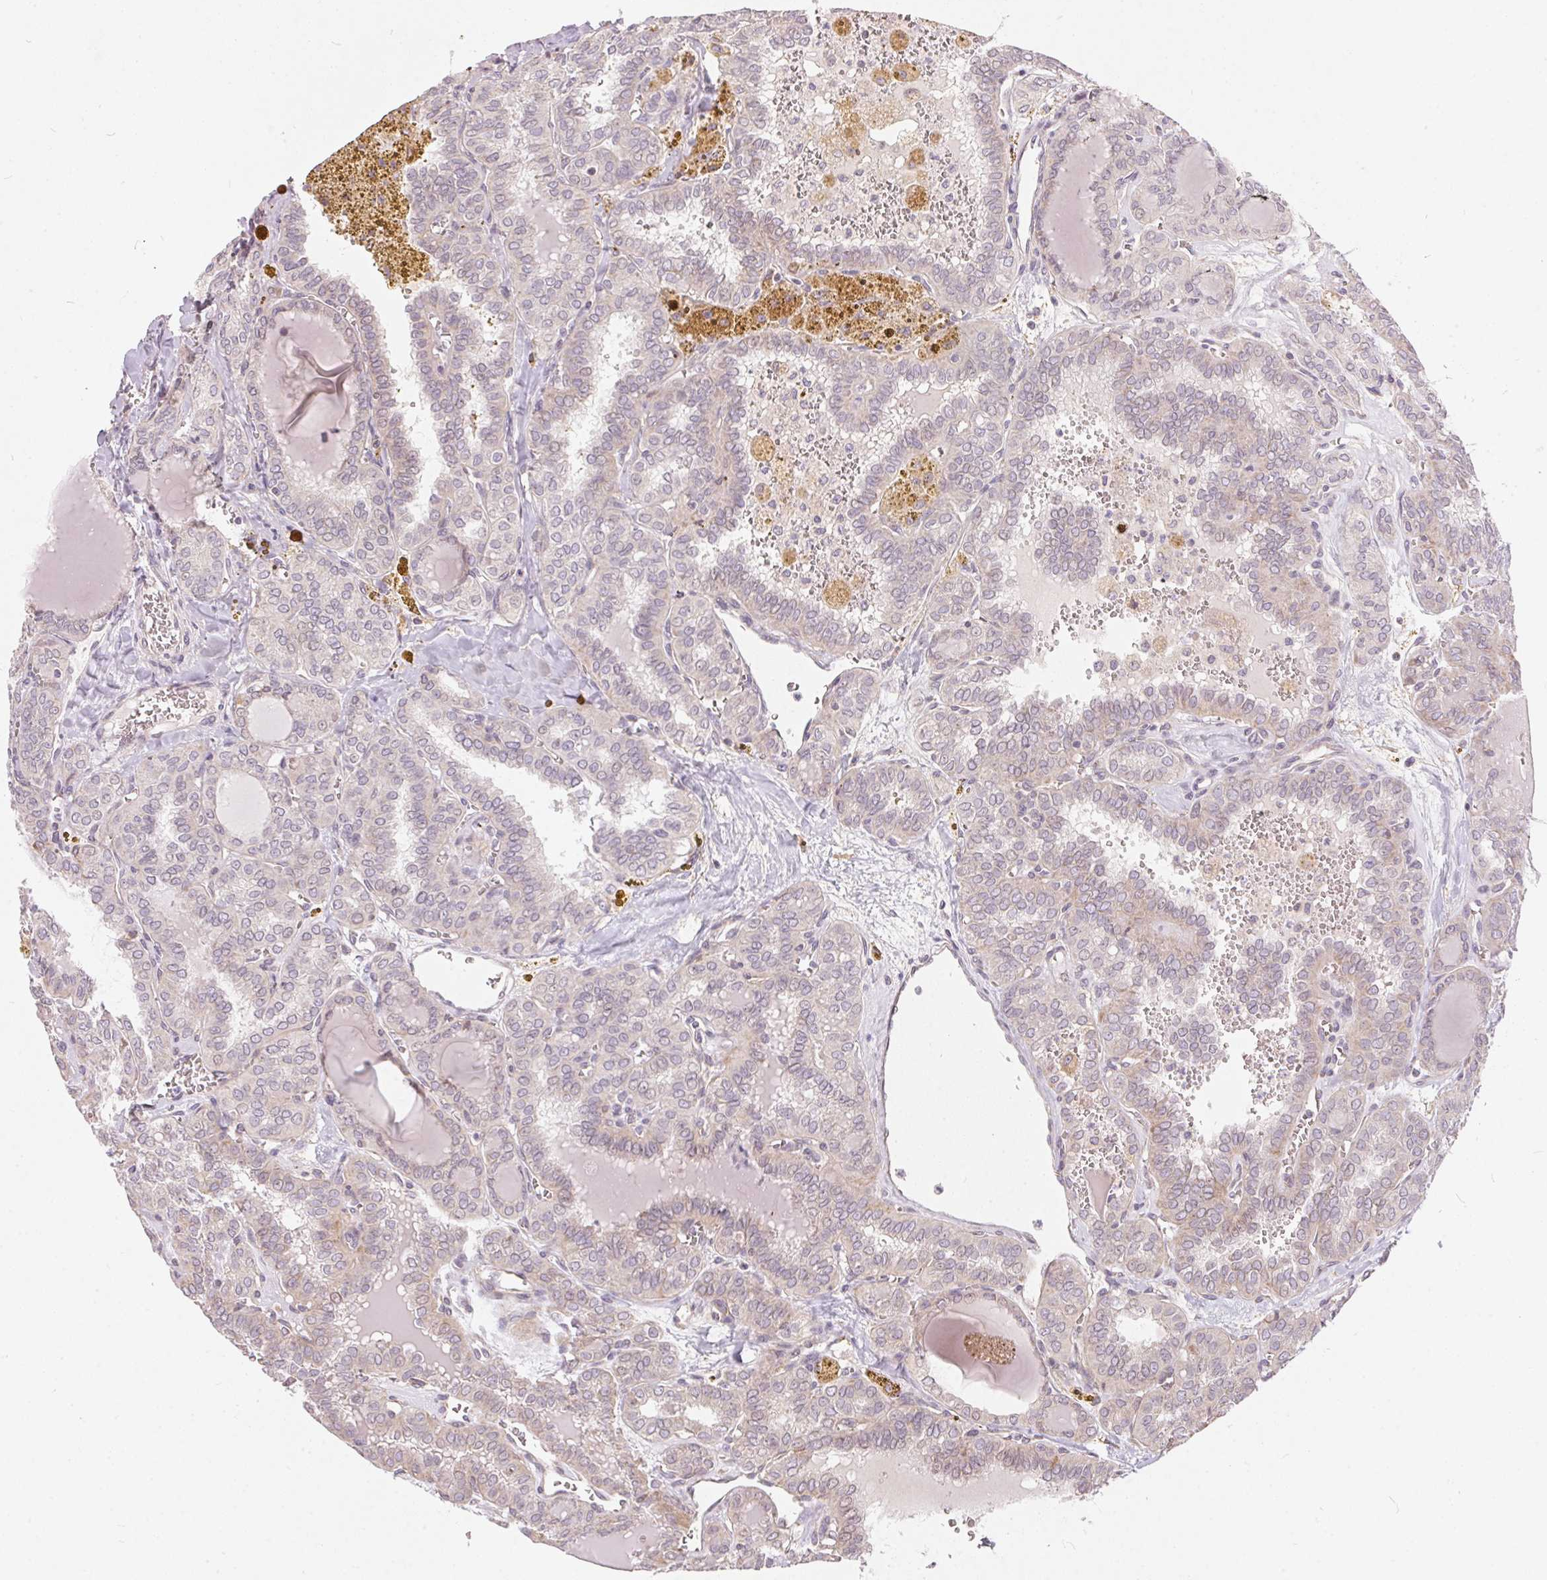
{"staining": {"intensity": "negative", "quantity": "none", "location": "none"}, "tissue": "thyroid cancer", "cell_type": "Tumor cells", "image_type": "cancer", "snomed": [{"axis": "morphology", "description": "Papillary adenocarcinoma, NOS"}, {"axis": "topography", "description": "Thyroid gland"}], "caption": "Immunohistochemical staining of human thyroid cancer exhibits no significant expression in tumor cells. (DAB immunohistochemistry, high magnification).", "gene": "VWA5B2", "patient": {"sex": "female", "age": 41}}